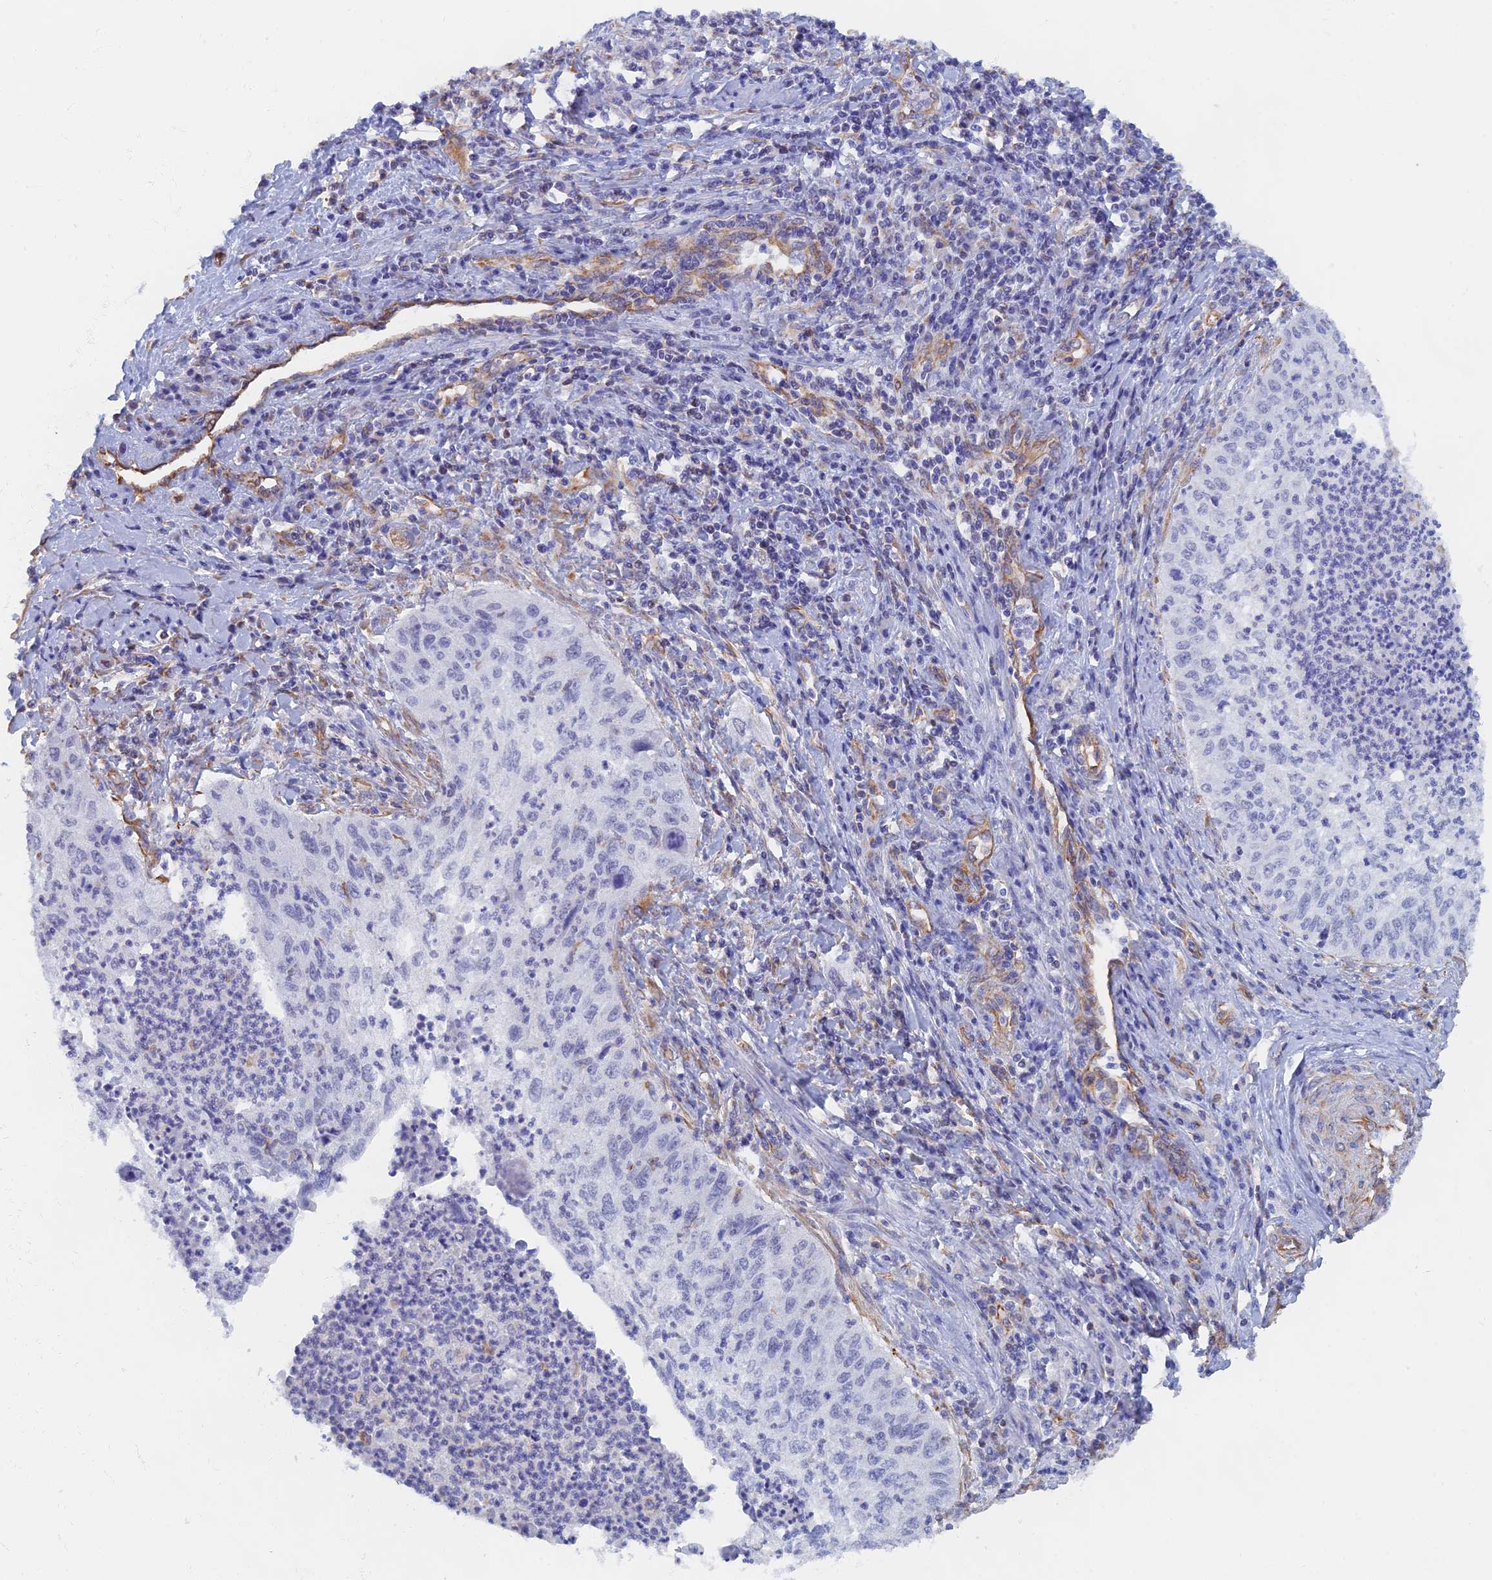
{"staining": {"intensity": "negative", "quantity": "none", "location": "none"}, "tissue": "cervical cancer", "cell_type": "Tumor cells", "image_type": "cancer", "snomed": [{"axis": "morphology", "description": "Squamous cell carcinoma, NOS"}, {"axis": "topography", "description": "Cervix"}], "caption": "This is a micrograph of immunohistochemistry staining of cervical cancer, which shows no expression in tumor cells.", "gene": "RMC1", "patient": {"sex": "female", "age": 30}}